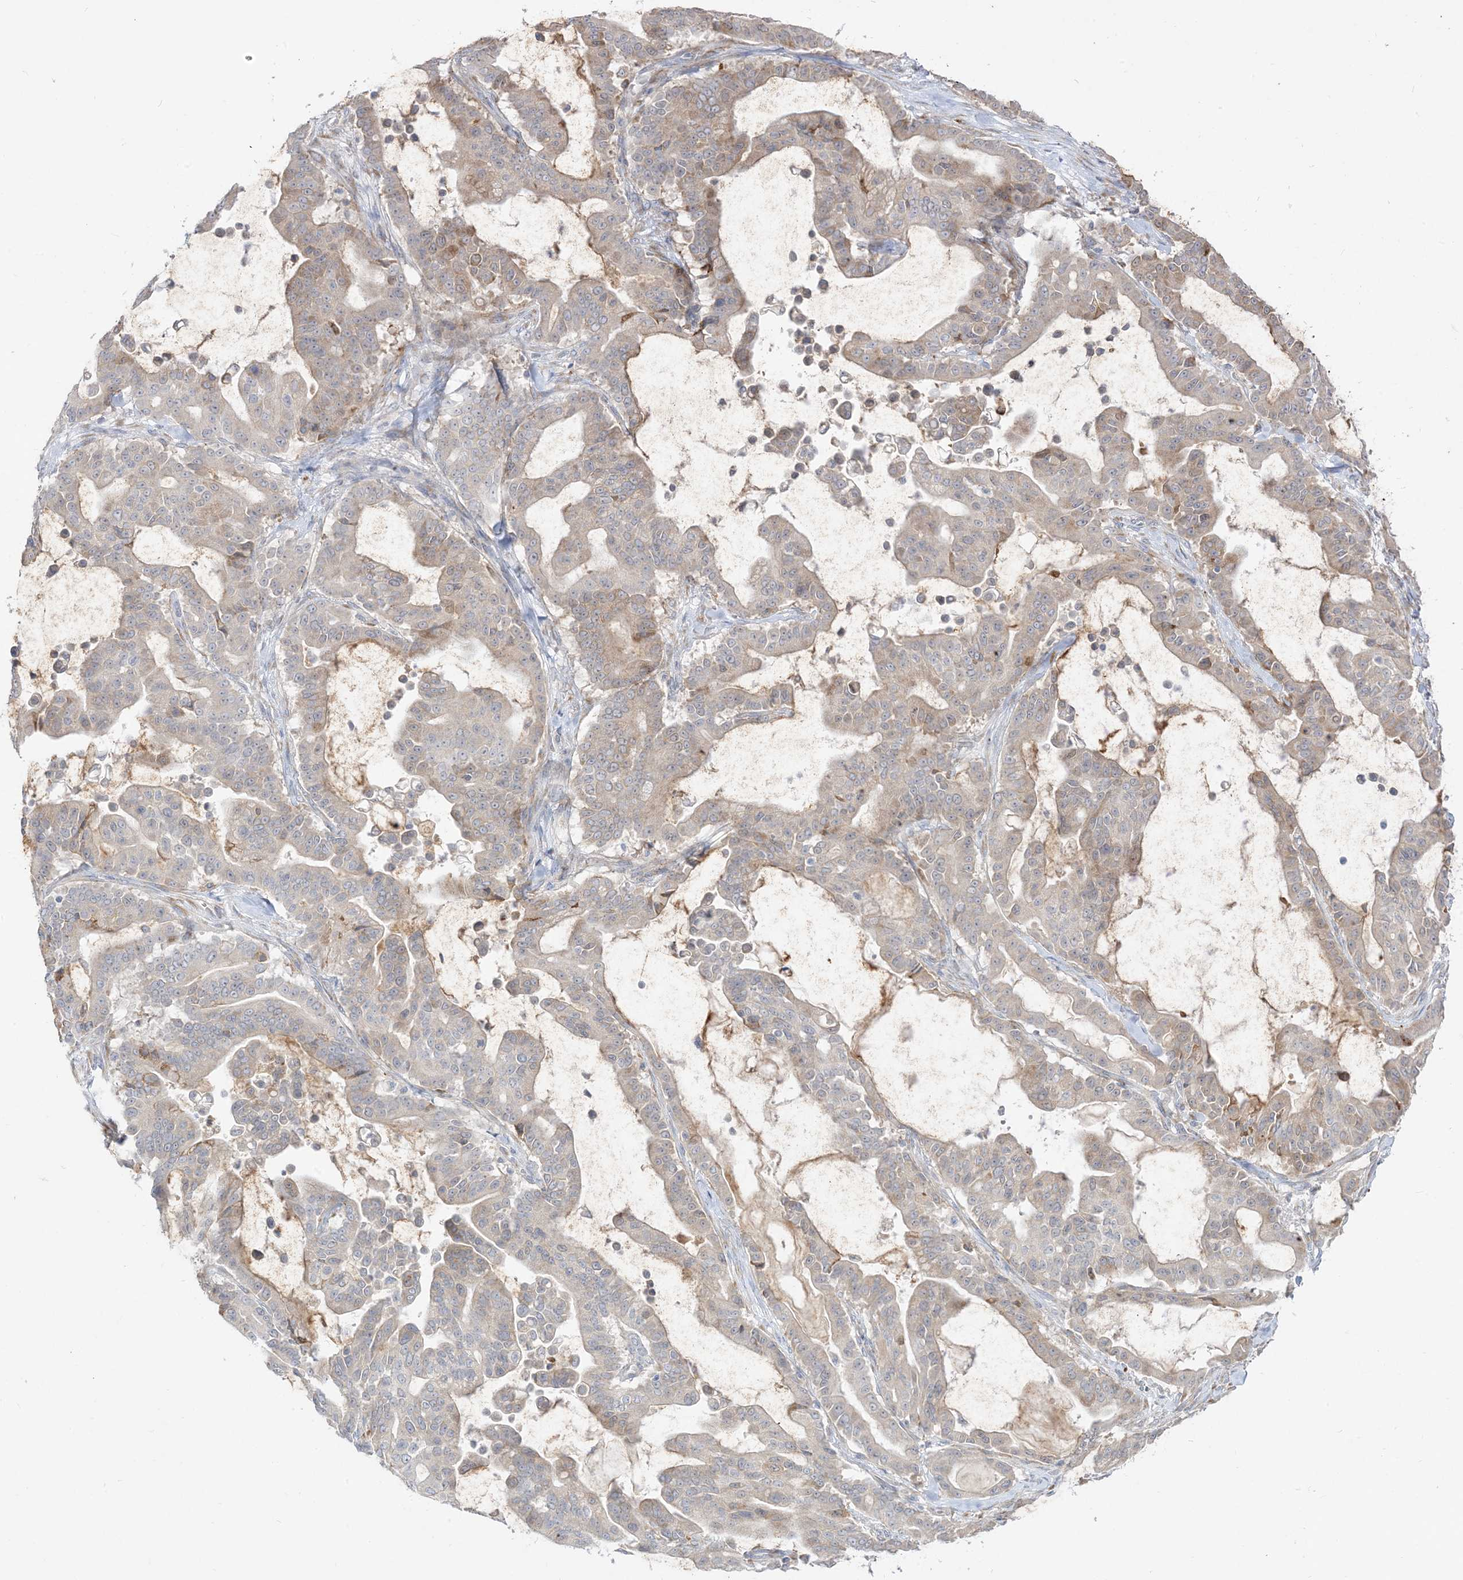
{"staining": {"intensity": "weak", "quantity": "<25%", "location": "cytoplasmic/membranous"}, "tissue": "pancreatic cancer", "cell_type": "Tumor cells", "image_type": "cancer", "snomed": [{"axis": "morphology", "description": "Adenocarcinoma, NOS"}, {"axis": "topography", "description": "Pancreas"}], "caption": "Pancreatic cancer (adenocarcinoma) was stained to show a protein in brown. There is no significant expression in tumor cells.", "gene": "LOXL3", "patient": {"sex": "male", "age": 63}}